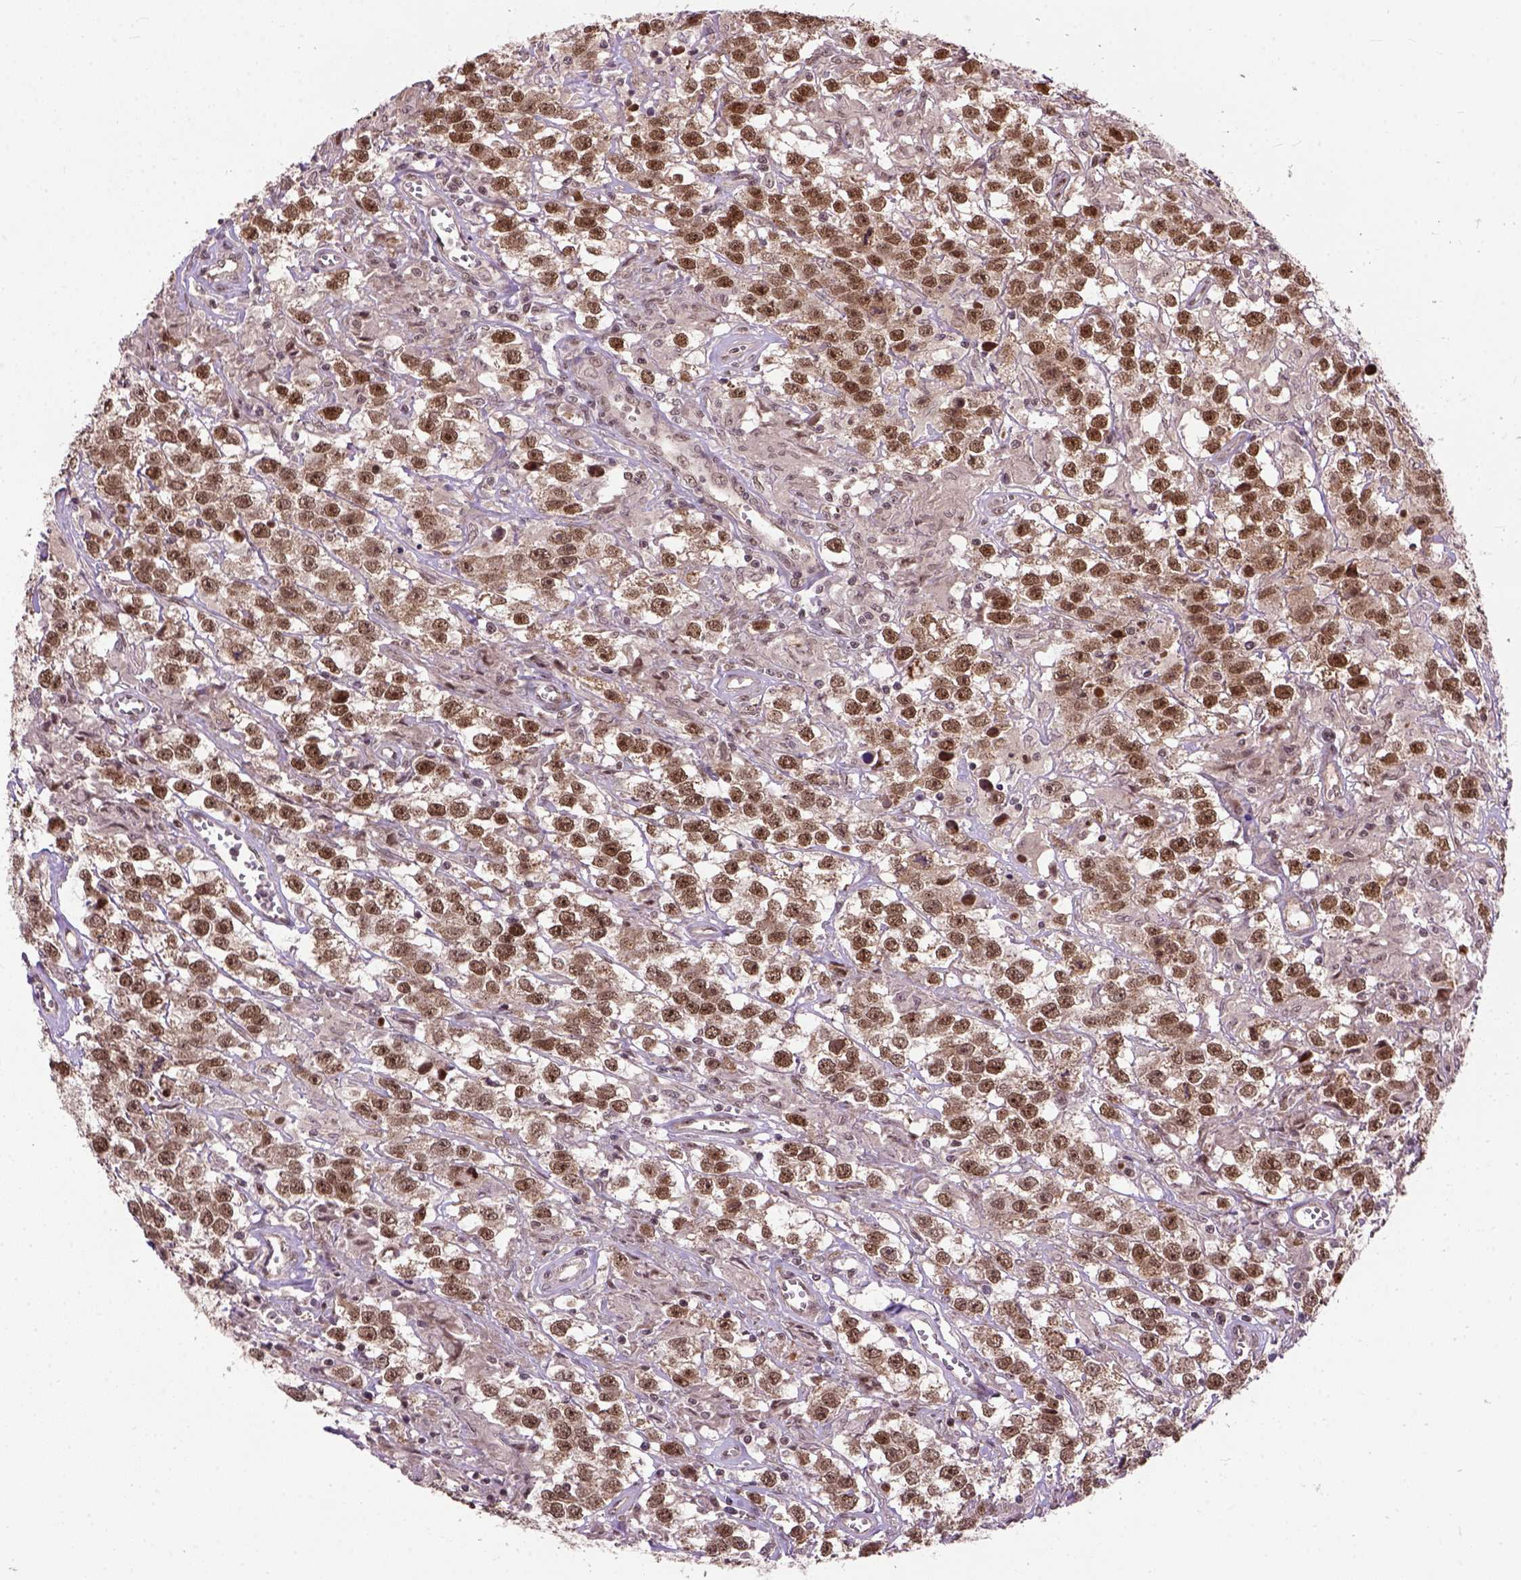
{"staining": {"intensity": "moderate", "quantity": ">75%", "location": "nuclear"}, "tissue": "testis cancer", "cell_type": "Tumor cells", "image_type": "cancer", "snomed": [{"axis": "morphology", "description": "Seminoma, NOS"}, {"axis": "topography", "description": "Testis"}], "caption": "This micrograph exhibits immunohistochemistry (IHC) staining of testis cancer (seminoma), with medium moderate nuclear staining in about >75% of tumor cells.", "gene": "ZNF630", "patient": {"sex": "male", "age": 43}}